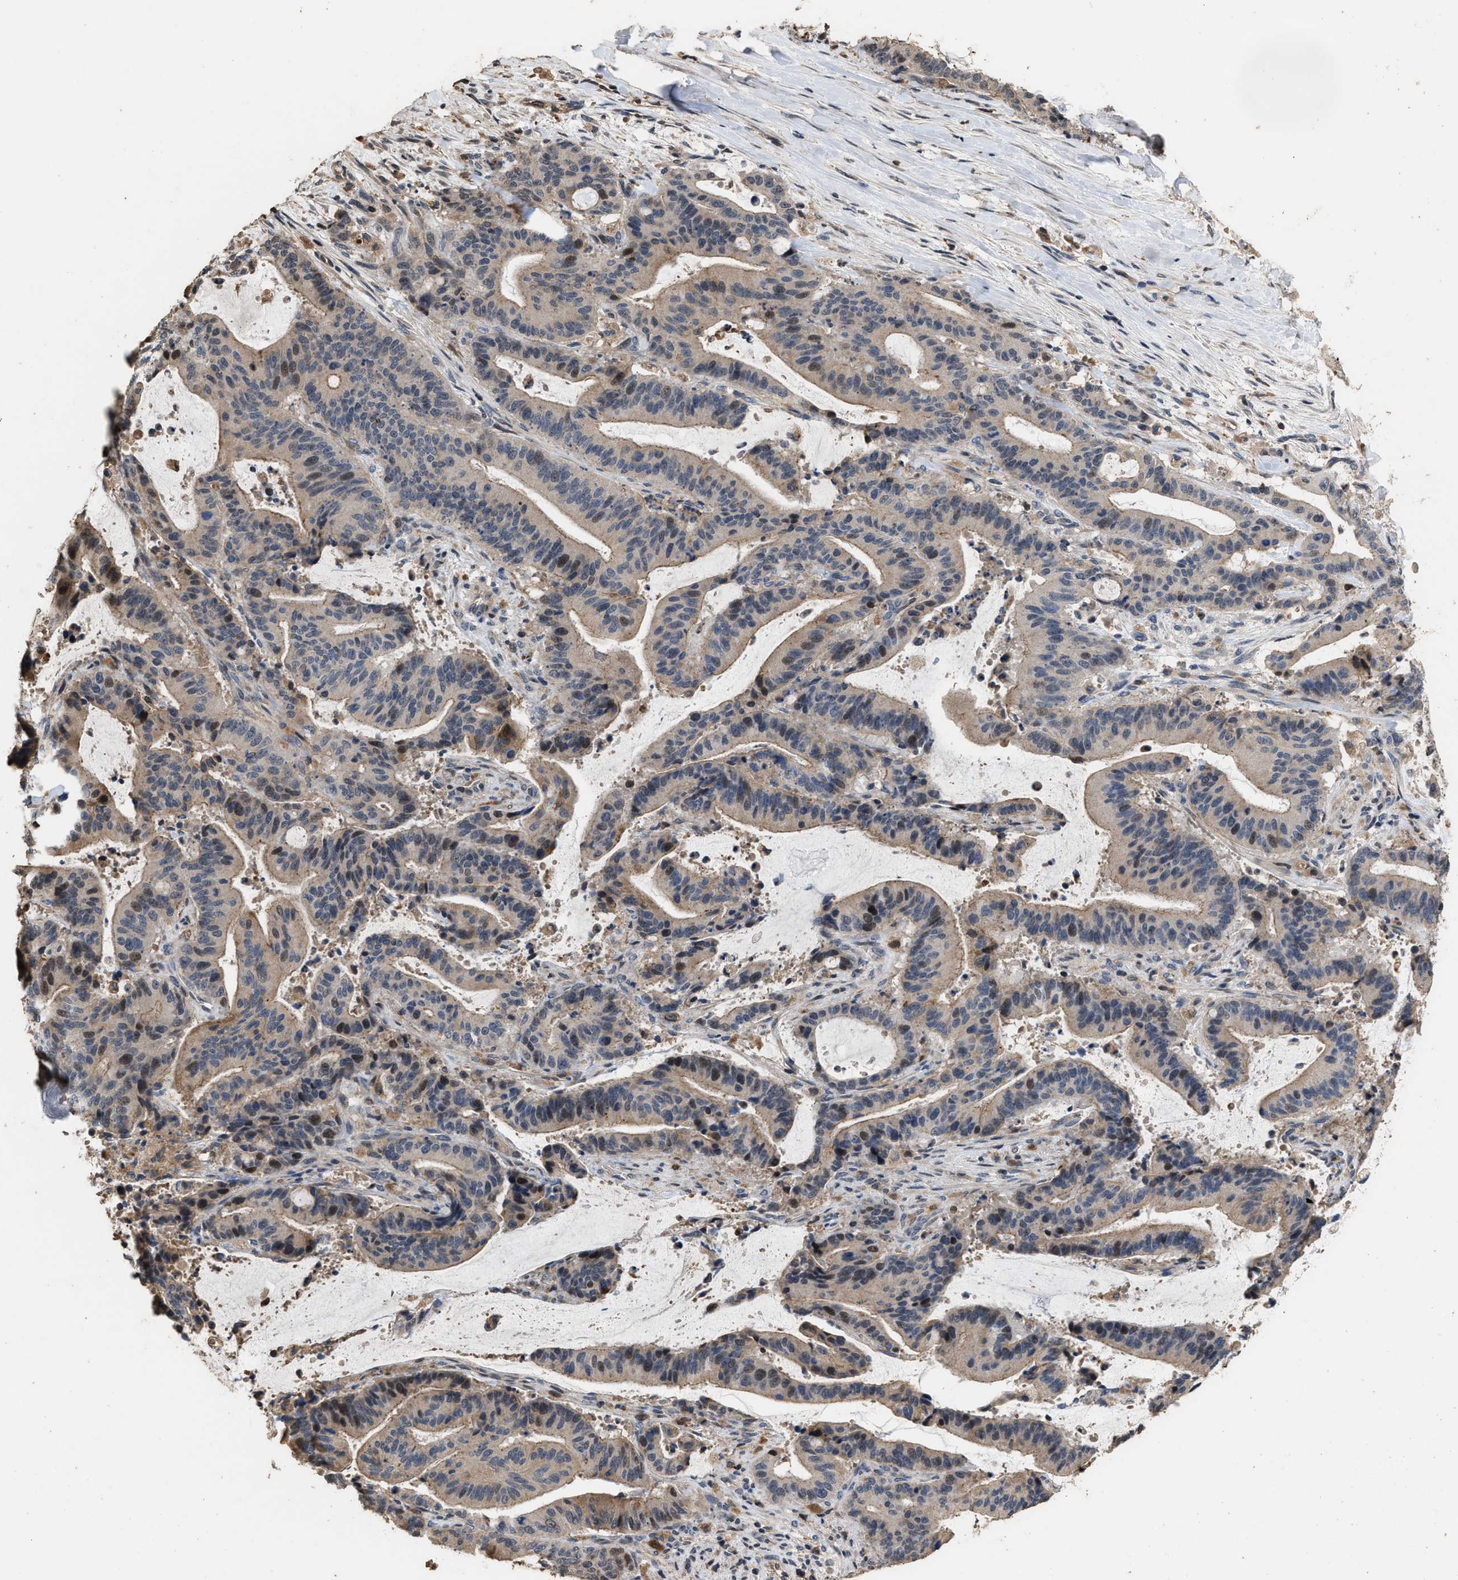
{"staining": {"intensity": "moderate", "quantity": "<25%", "location": "cytoplasmic/membranous,nuclear"}, "tissue": "liver cancer", "cell_type": "Tumor cells", "image_type": "cancer", "snomed": [{"axis": "morphology", "description": "Normal tissue, NOS"}, {"axis": "morphology", "description": "Cholangiocarcinoma"}, {"axis": "topography", "description": "Liver"}, {"axis": "topography", "description": "Peripheral nerve tissue"}], "caption": "Brown immunohistochemical staining in human cholangiocarcinoma (liver) displays moderate cytoplasmic/membranous and nuclear positivity in about <25% of tumor cells.", "gene": "TDRKH", "patient": {"sex": "female", "age": 73}}